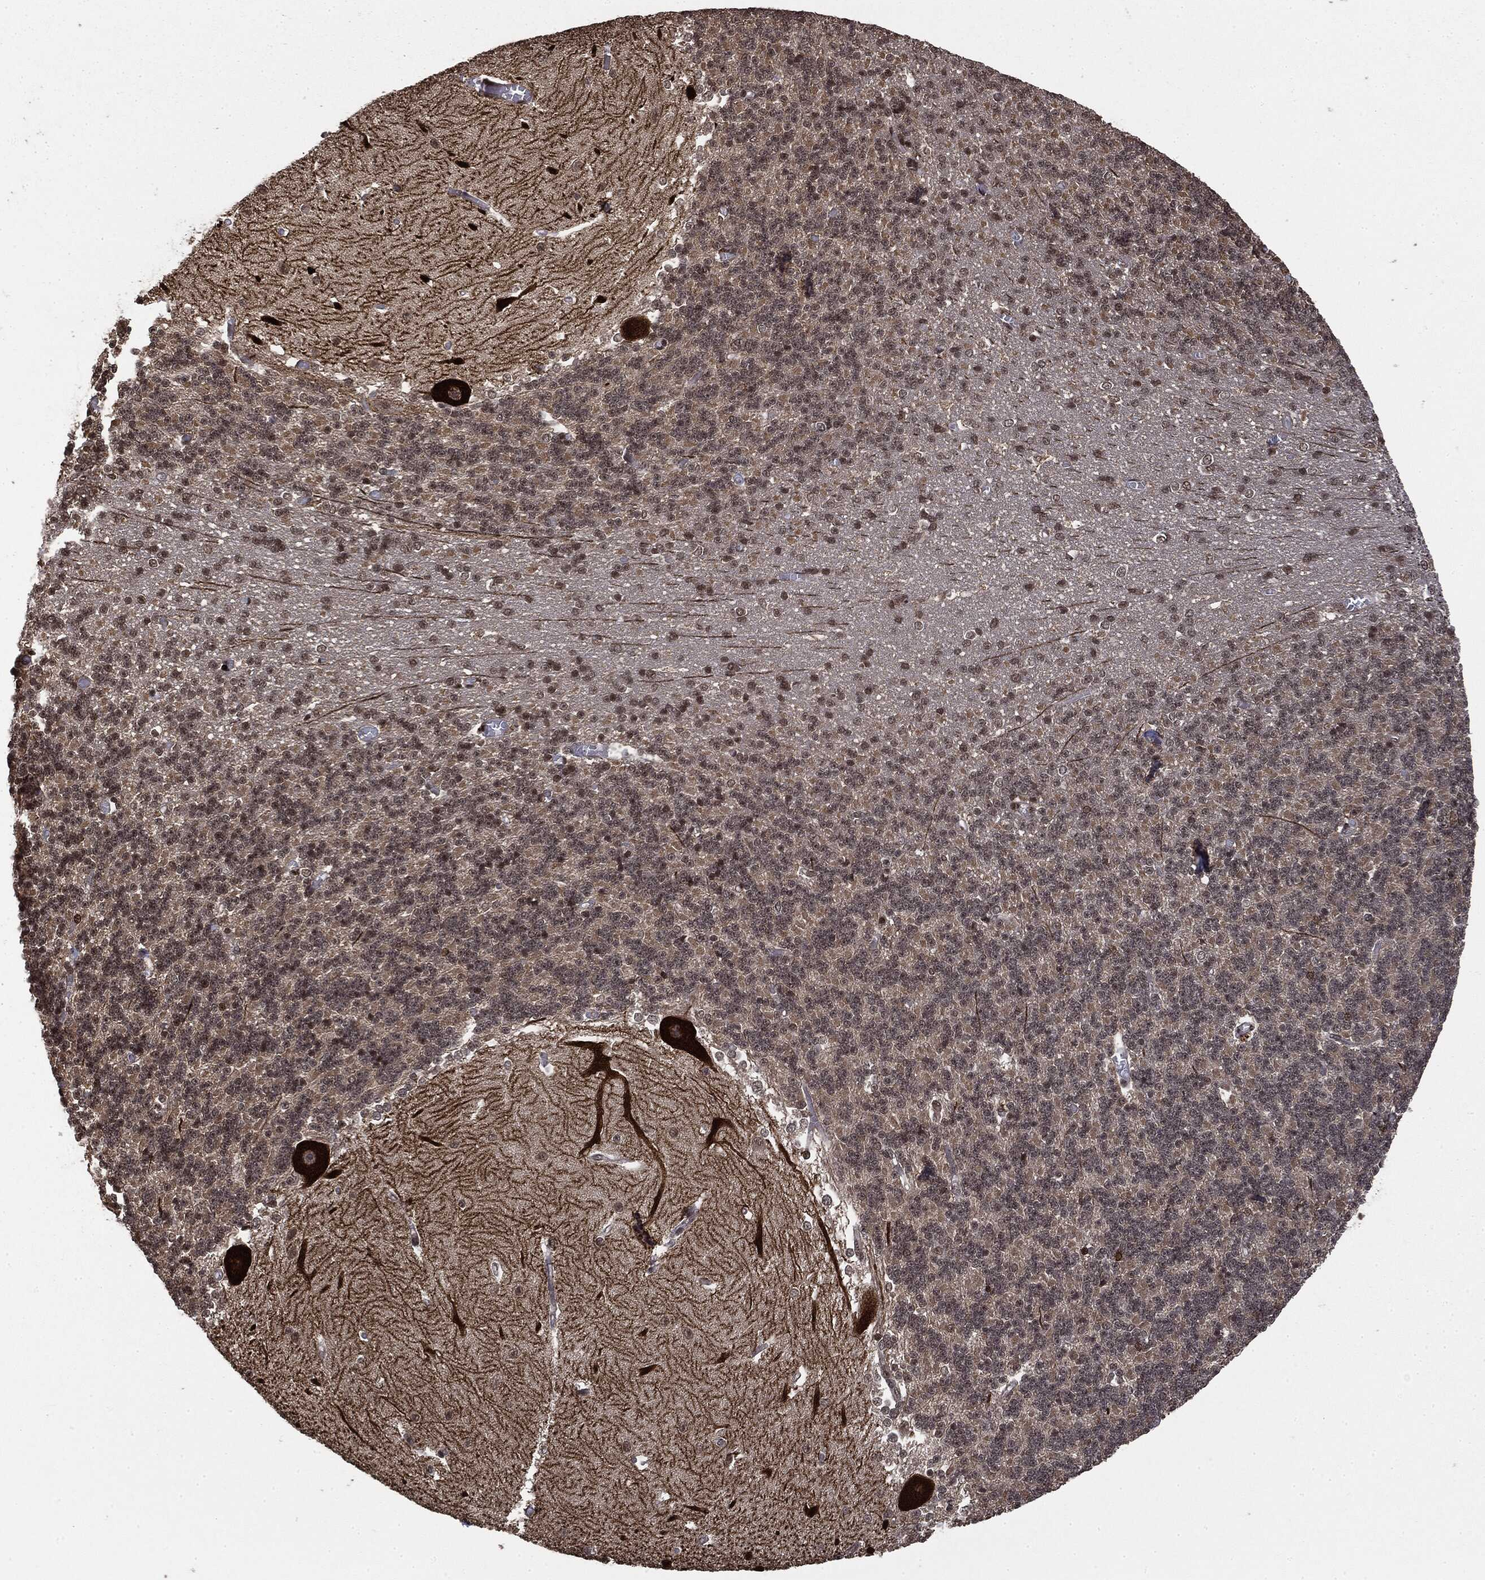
{"staining": {"intensity": "strong", "quantity": "<25%", "location": "nuclear"}, "tissue": "cerebellum", "cell_type": "Cells in granular layer", "image_type": "normal", "snomed": [{"axis": "morphology", "description": "Normal tissue, NOS"}, {"axis": "topography", "description": "Cerebellum"}], "caption": "IHC of unremarkable cerebellum reveals medium levels of strong nuclear expression in about <25% of cells in granular layer.", "gene": "CTDP1", "patient": {"sex": "male", "age": 37}}